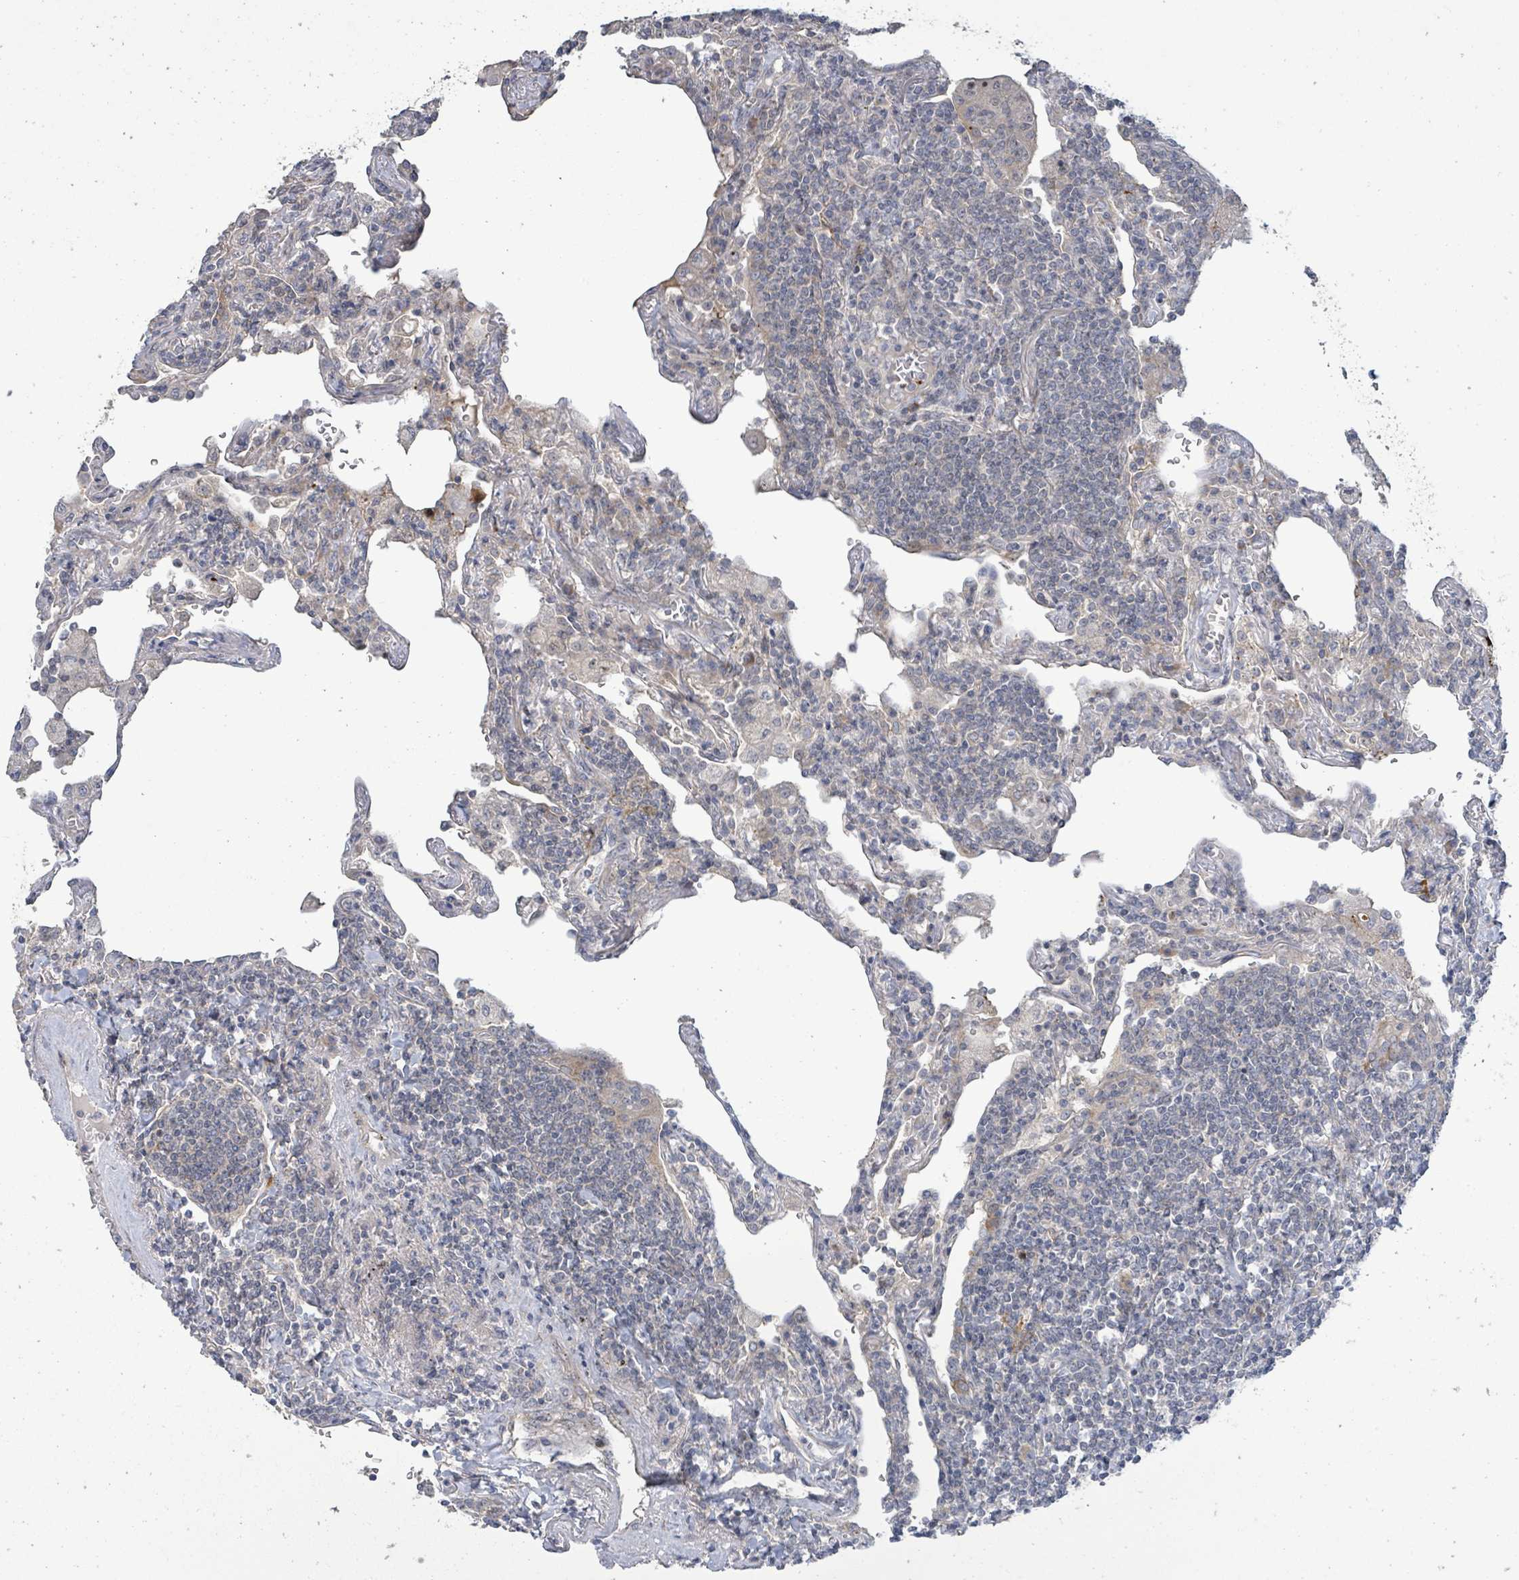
{"staining": {"intensity": "negative", "quantity": "none", "location": "none"}, "tissue": "lymphoma", "cell_type": "Tumor cells", "image_type": "cancer", "snomed": [{"axis": "morphology", "description": "Malignant lymphoma, non-Hodgkin's type, Low grade"}, {"axis": "topography", "description": "Lung"}], "caption": "This is an immunohistochemistry image of human lymphoma. There is no expression in tumor cells.", "gene": "LILRA4", "patient": {"sex": "female", "age": 71}}